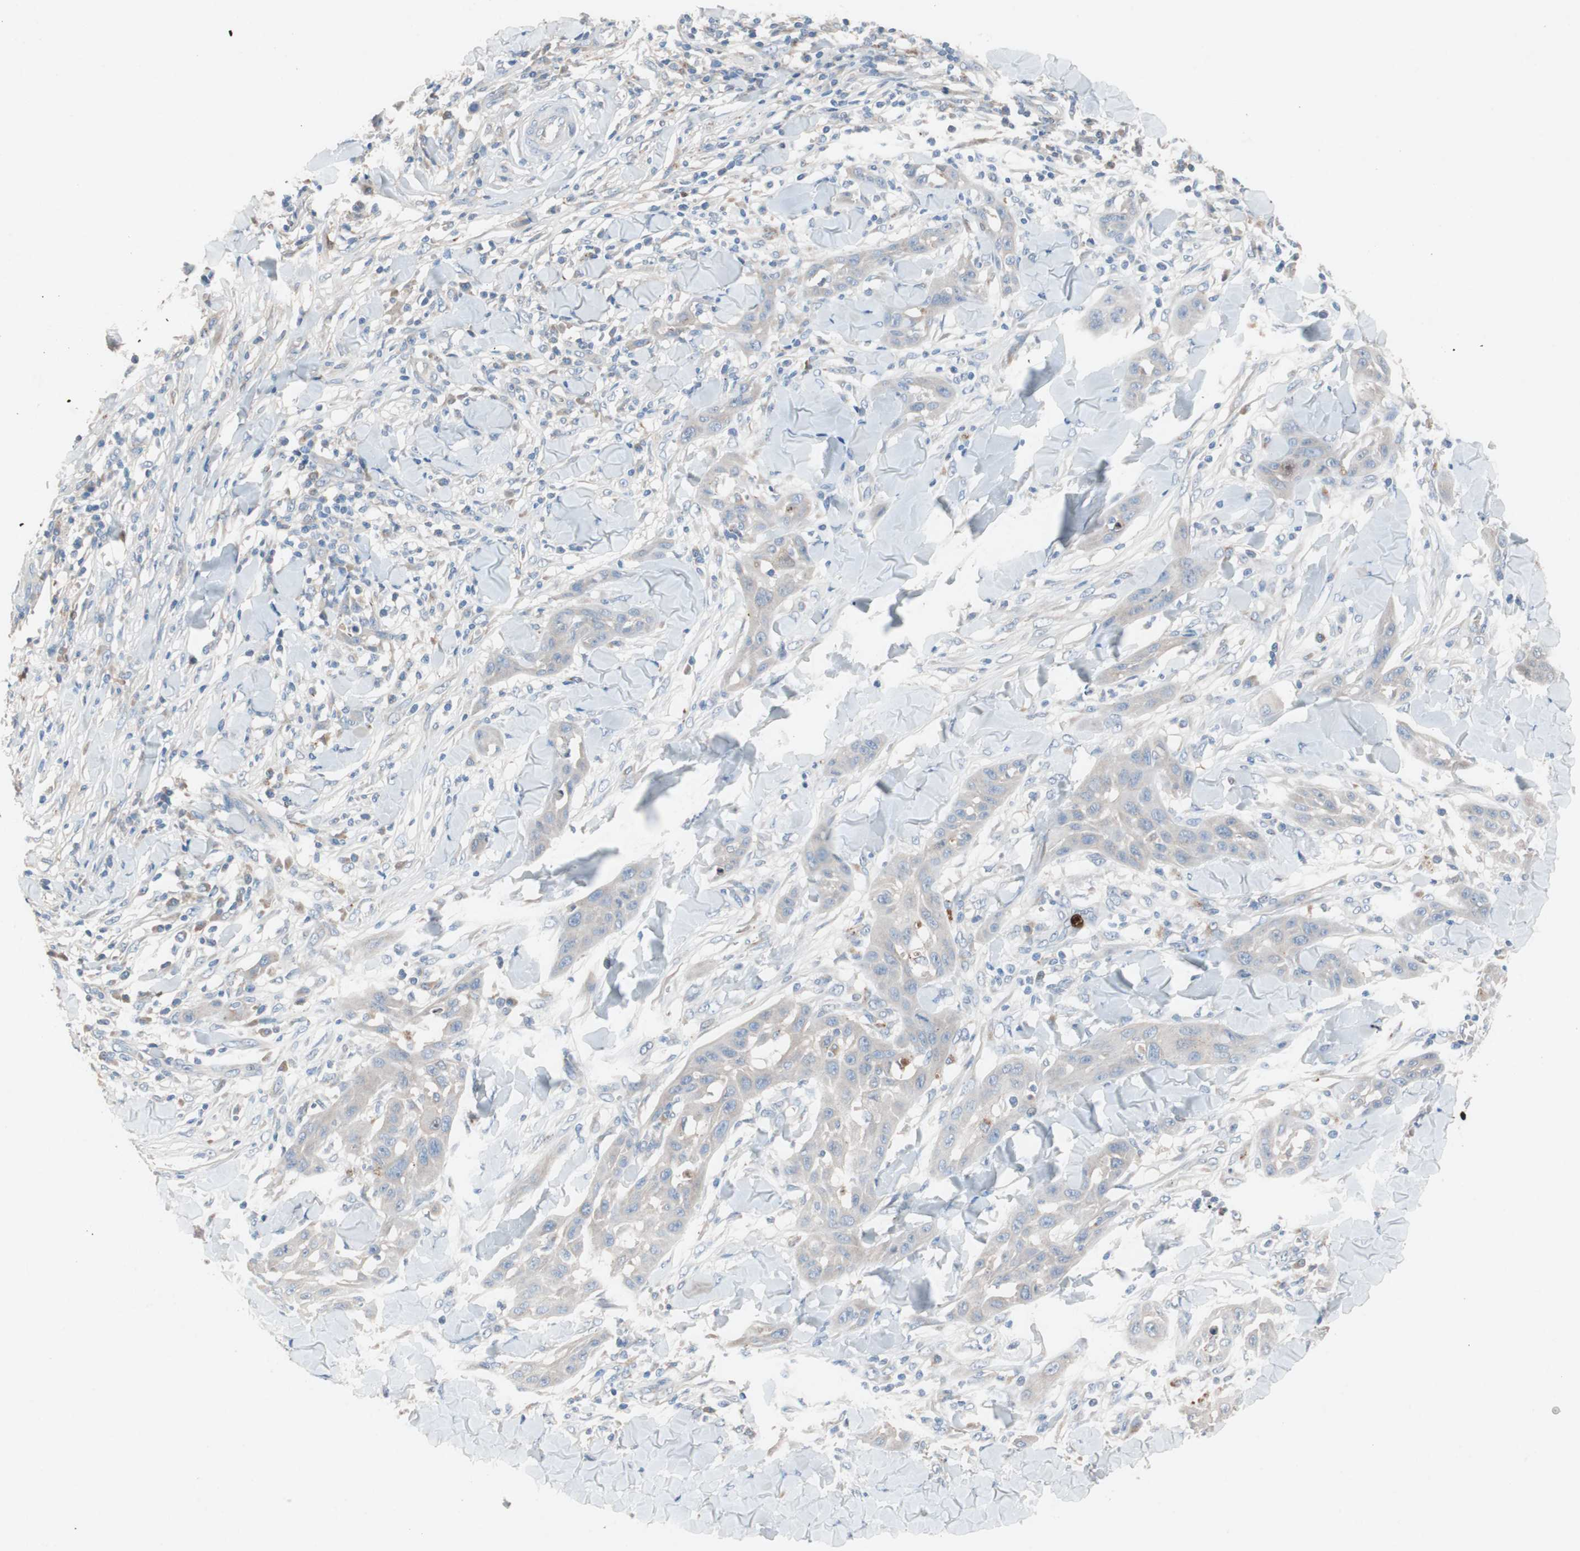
{"staining": {"intensity": "weak", "quantity": ">75%", "location": "cytoplasmic/membranous"}, "tissue": "skin cancer", "cell_type": "Tumor cells", "image_type": "cancer", "snomed": [{"axis": "morphology", "description": "Squamous cell carcinoma, NOS"}, {"axis": "topography", "description": "Skin"}], "caption": "Squamous cell carcinoma (skin) stained with DAB (3,3'-diaminobenzidine) immunohistochemistry shows low levels of weak cytoplasmic/membranous expression in approximately >75% of tumor cells.", "gene": "CLEC4D", "patient": {"sex": "male", "age": 24}}